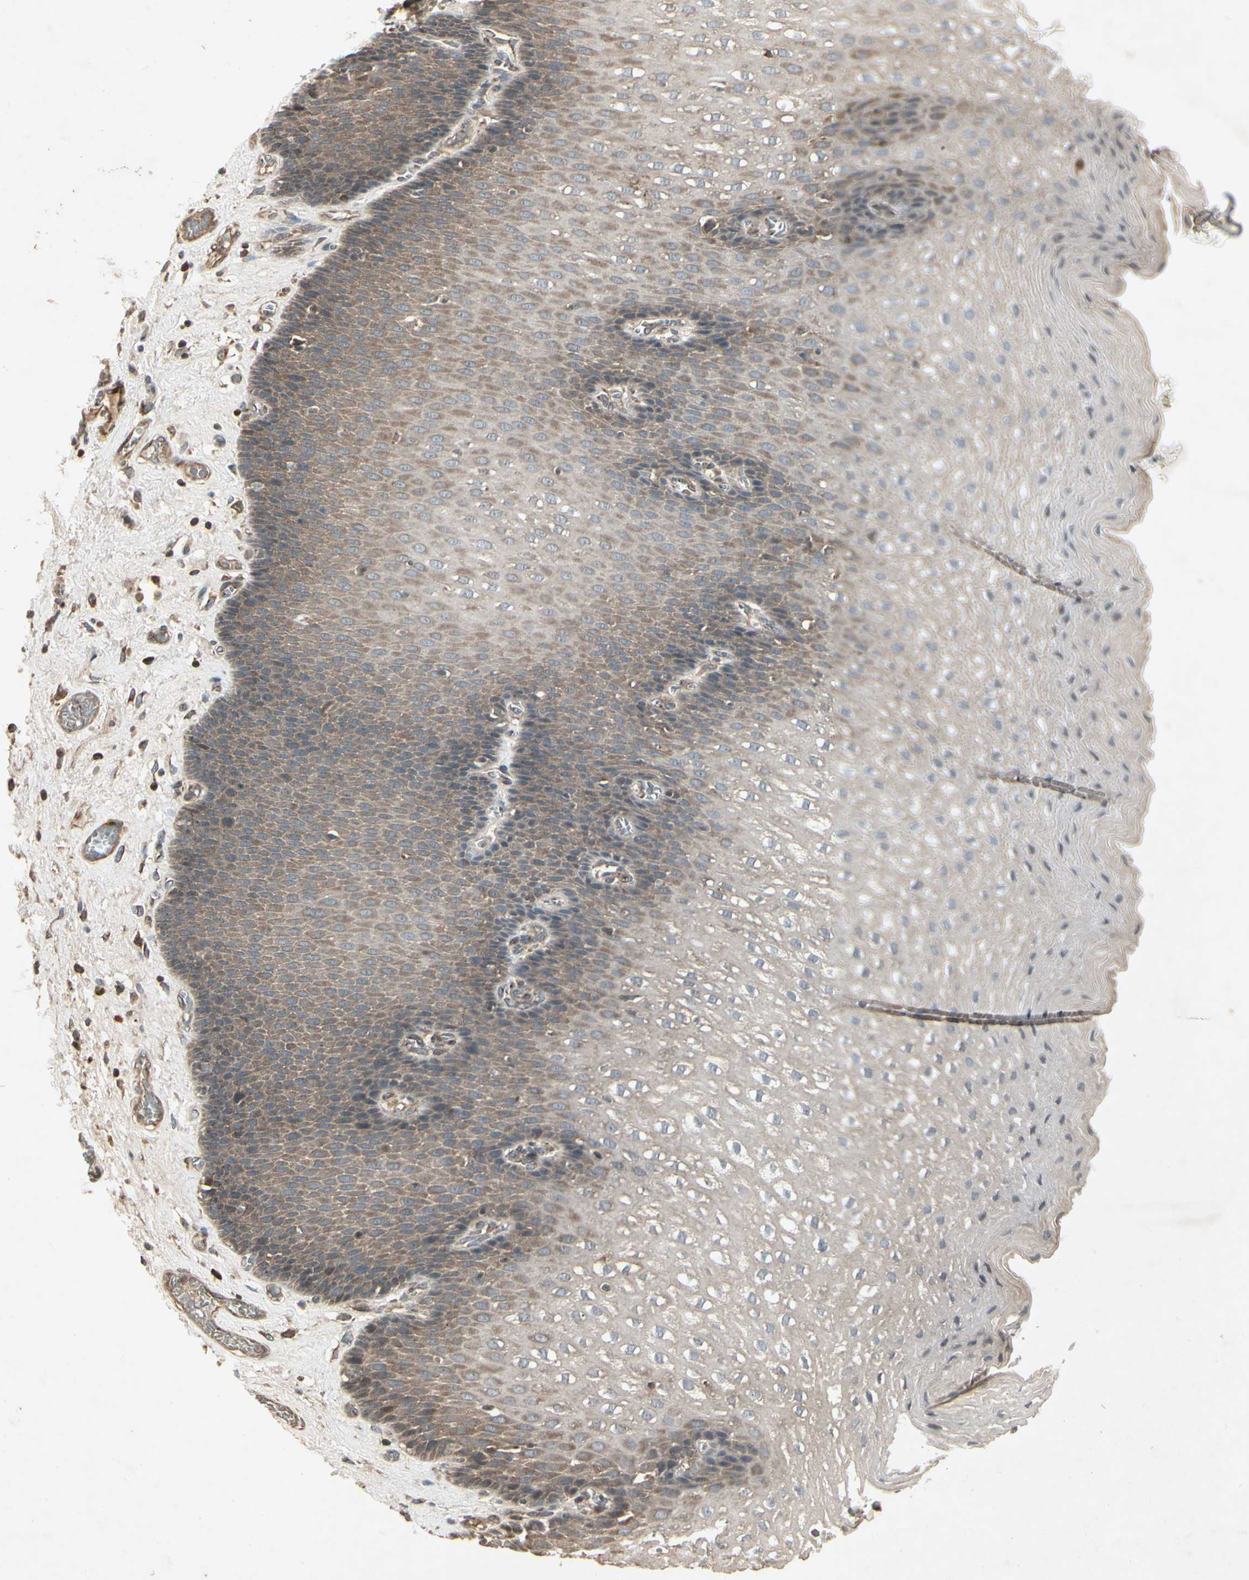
{"staining": {"intensity": "weak", "quantity": "25%-75%", "location": "cytoplasmic/membranous"}, "tissue": "esophagus", "cell_type": "Squamous epithelial cells", "image_type": "normal", "snomed": [{"axis": "morphology", "description": "Normal tissue, NOS"}, {"axis": "topography", "description": "Esophagus"}], "caption": "This micrograph reveals immunohistochemistry (IHC) staining of normal esophagus, with low weak cytoplasmic/membranous staining in approximately 25%-75% of squamous epithelial cells.", "gene": "TEK", "patient": {"sex": "male", "age": 48}}